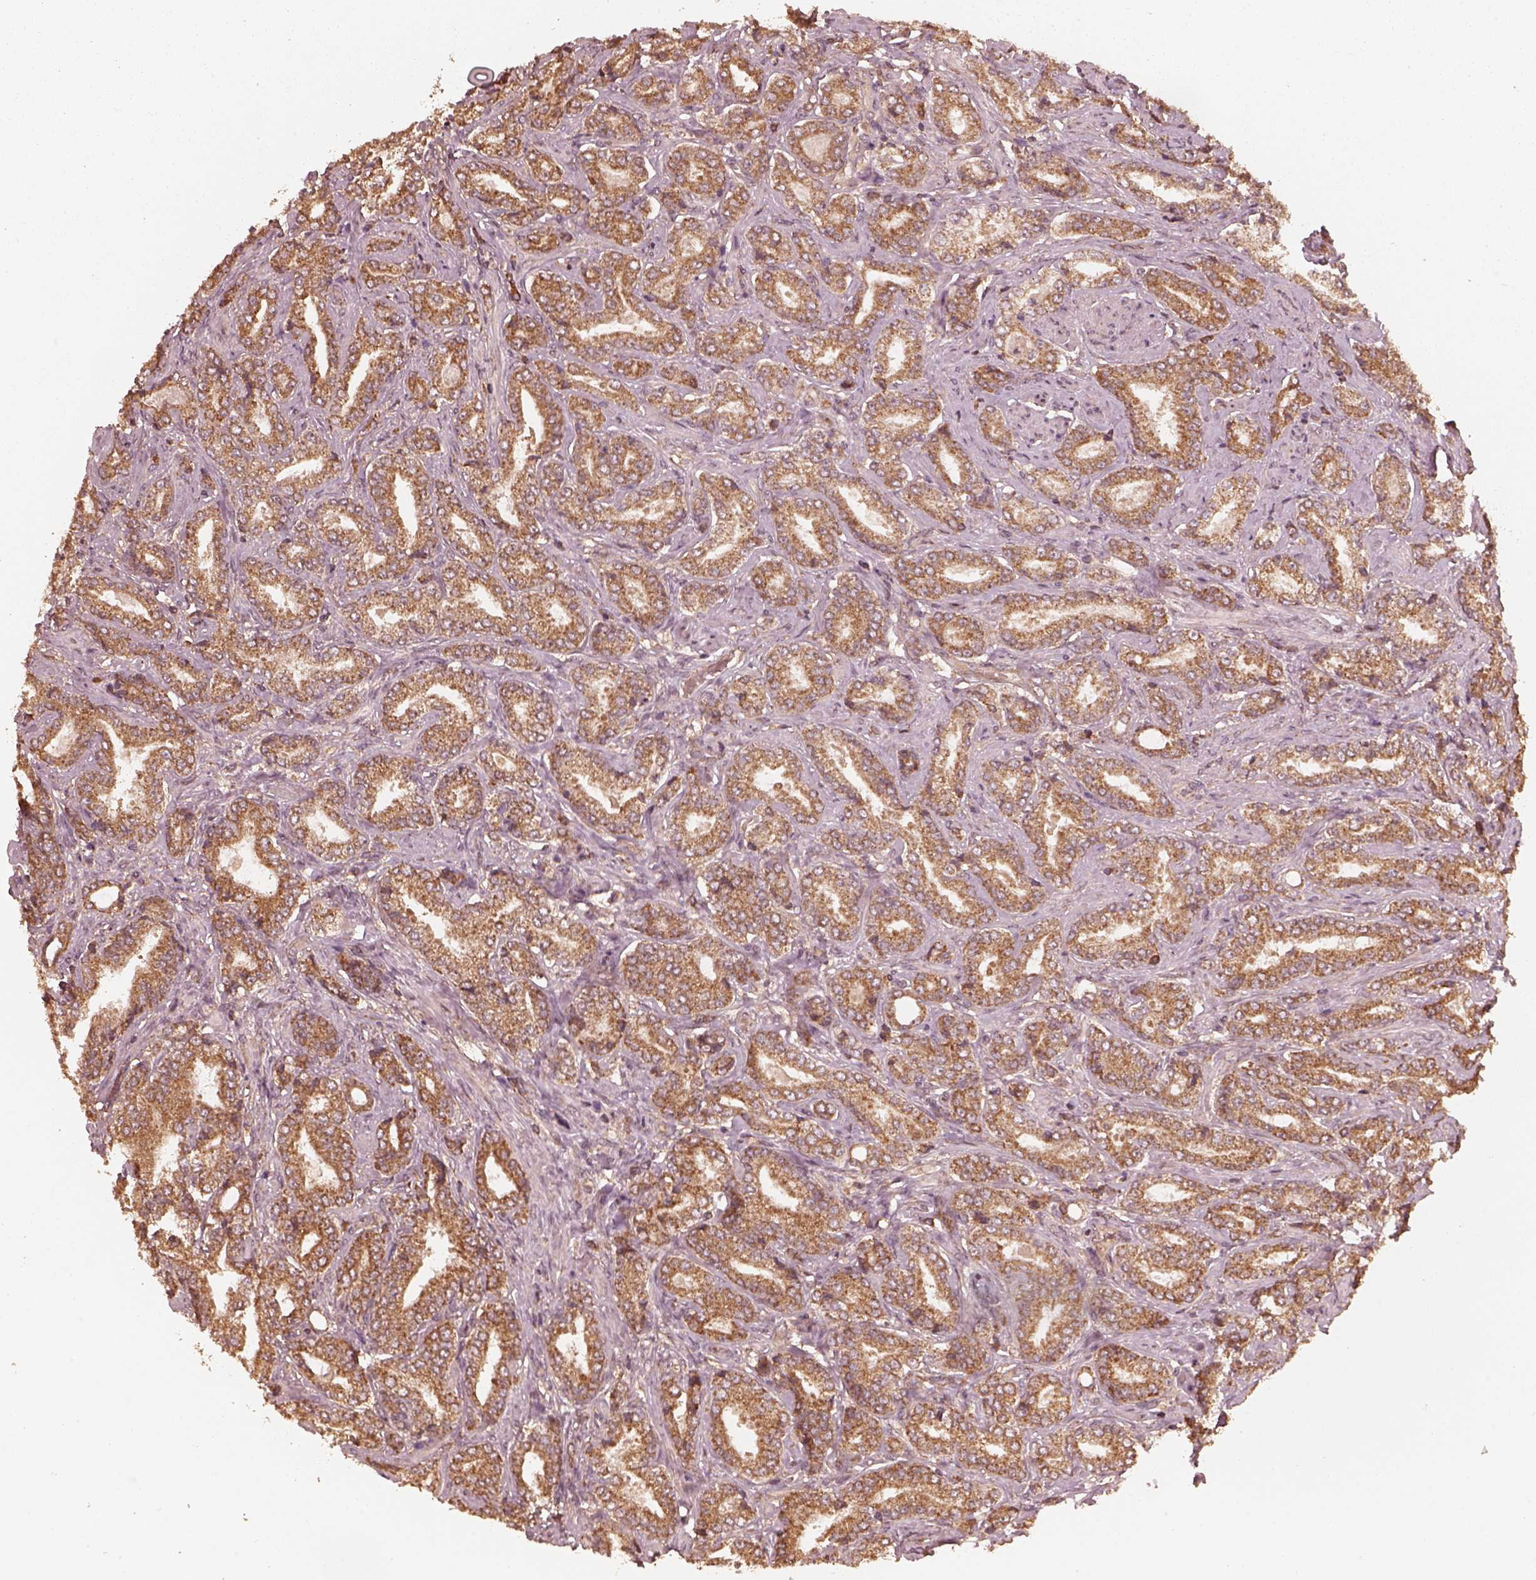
{"staining": {"intensity": "moderate", "quantity": ">75%", "location": "cytoplasmic/membranous"}, "tissue": "prostate cancer", "cell_type": "Tumor cells", "image_type": "cancer", "snomed": [{"axis": "morphology", "description": "Adenocarcinoma, NOS"}, {"axis": "topography", "description": "Prostate"}], "caption": "IHC of human prostate cancer (adenocarcinoma) demonstrates medium levels of moderate cytoplasmic/membranous positivity in about >75% of tumor cells.", "gene": "DNAJC25", "patient": {"sex": "male", "age": 64}}